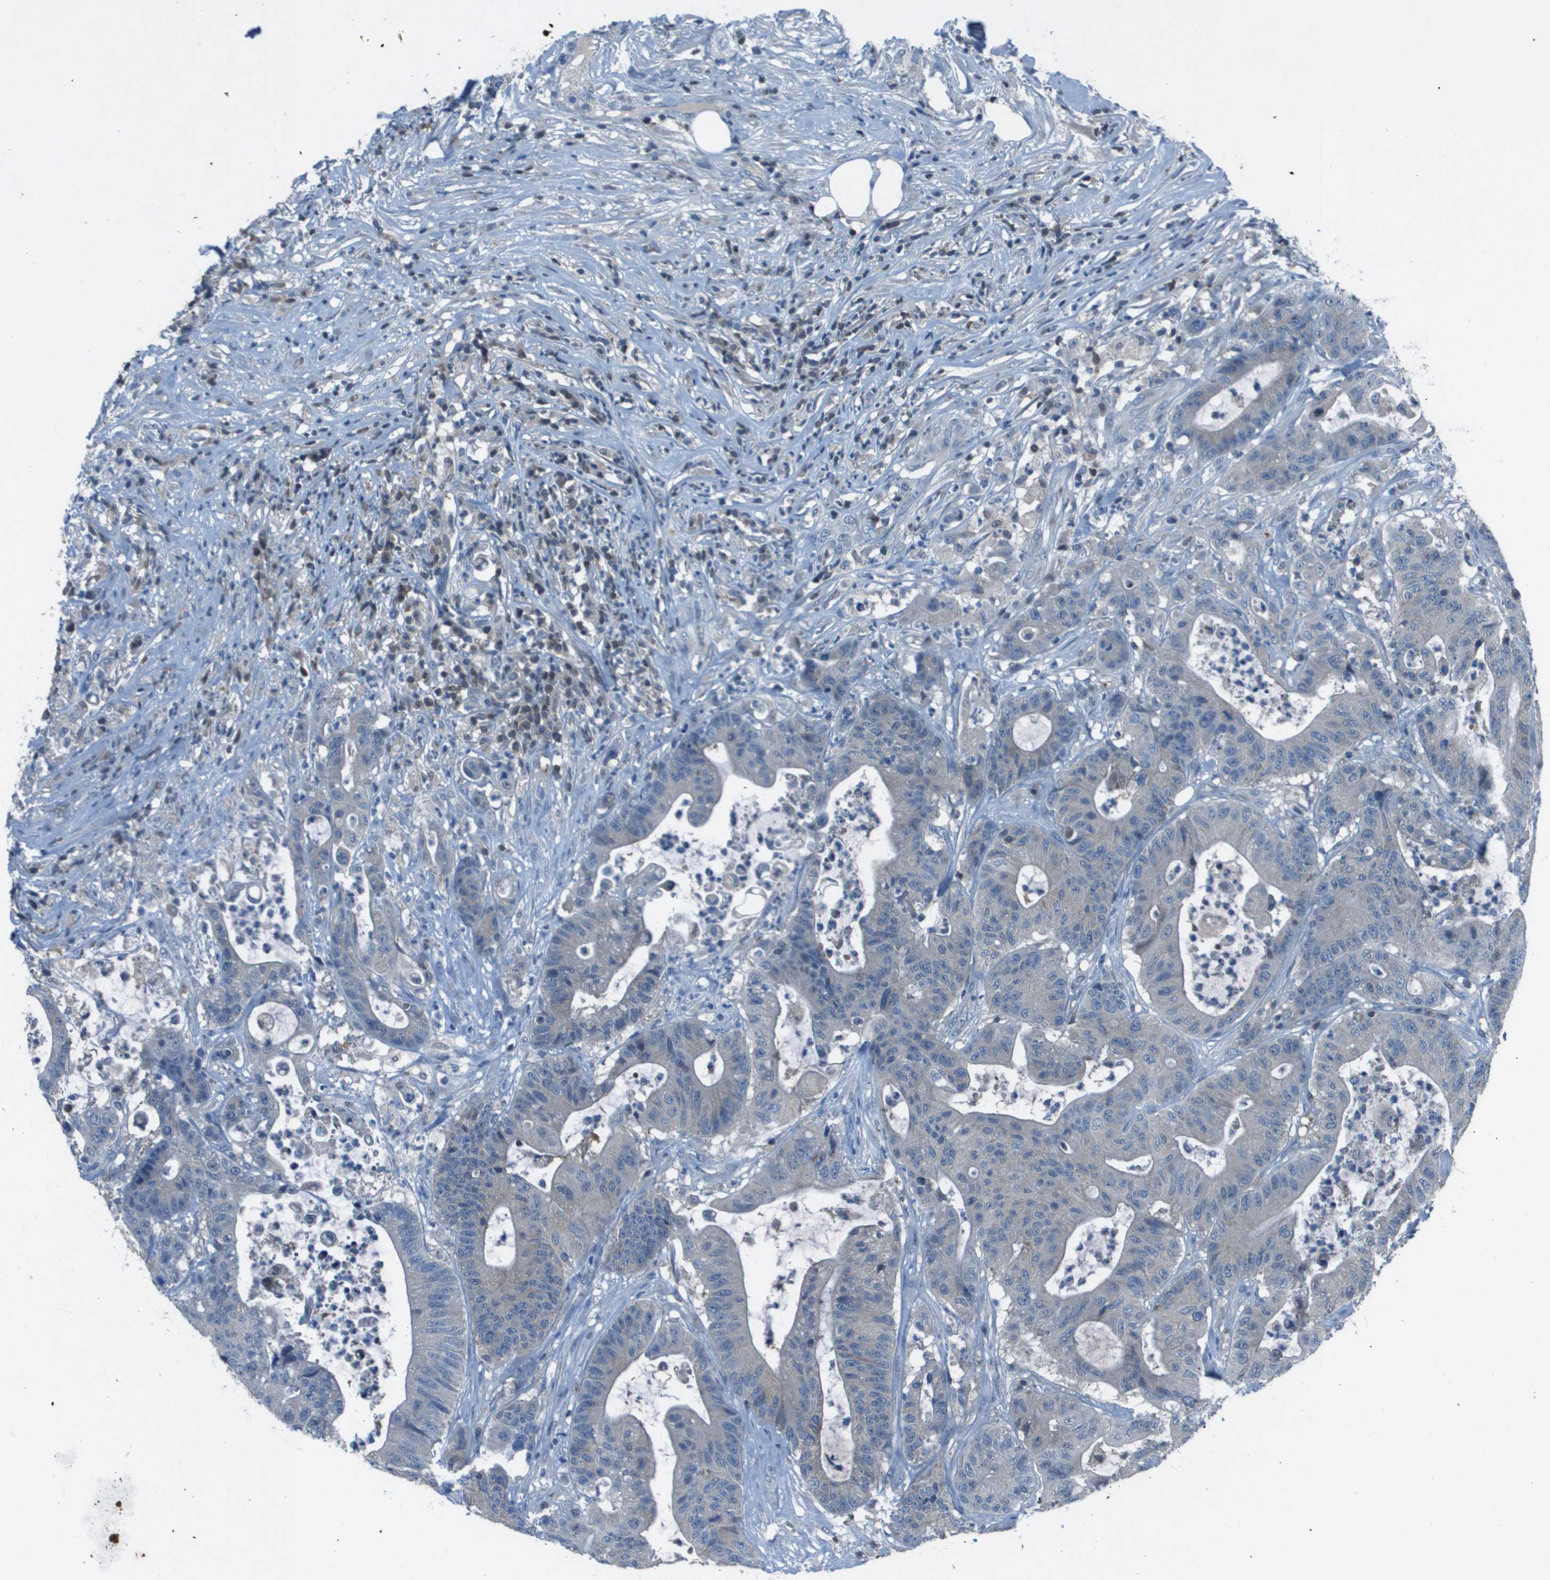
{"staining": {"intensity": "weak", "quantity": "<25%", "location": "cytoplasmic/membranous"}, "tissue": "colorectal cancer", "cell_type": "Tumor cells", "image_type": "cancer", "snomed": [{"axis": "morphology", "description": "Adenocarcinoma, NOS"}, {"axis": "topography", "description": "Colon"}], "caption": "Histopathology image shows no protein expression in tumor cells of colorectal cancer tissue.", "gene": "CAMK4", "patient": {"sex": "female", "age": 84}}